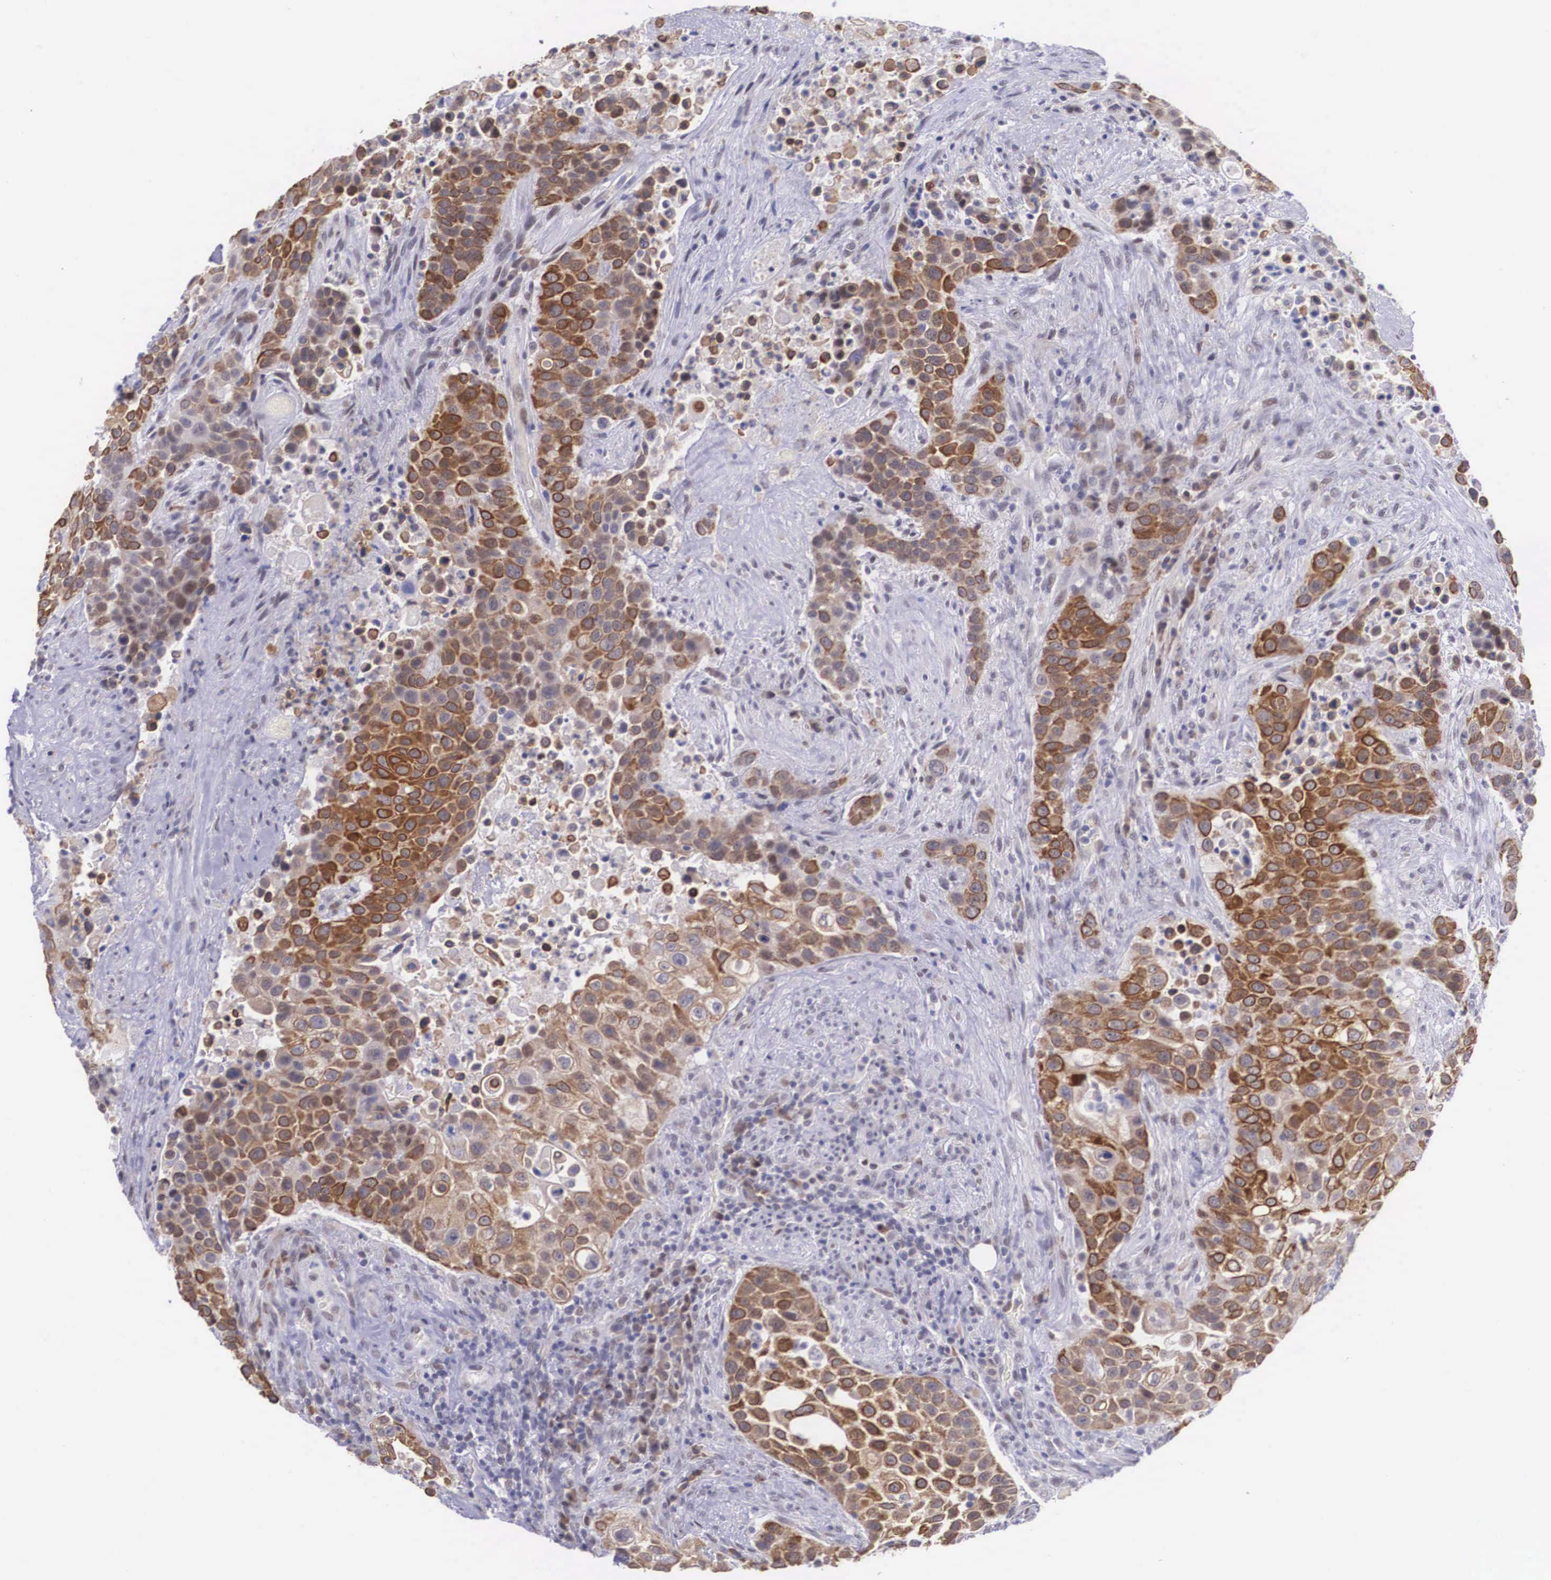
{"staining": {"intensity": "strong", "quantity": "25%-75%", "location": "cytoplasmic/membranous"}, "tissue": "urothelial cancer", "cell_type": "Tumor cells", "image_type": "cancer", "snomed": [{"axis": "morphology", "description": "Urothelial carcinoma, High grade"}, {"axis": "topography", "description": "Urinary bladder"}], "caption": "Urothelial carcinoma (high-grade) was stained to show a protein in brown. There is high levels of strong cytoplasmic/membranous expression in approximately 25%-75% of tumor cells.", "gene": "SLC25A21", "patient": {"sex": "male", "age": 74}}